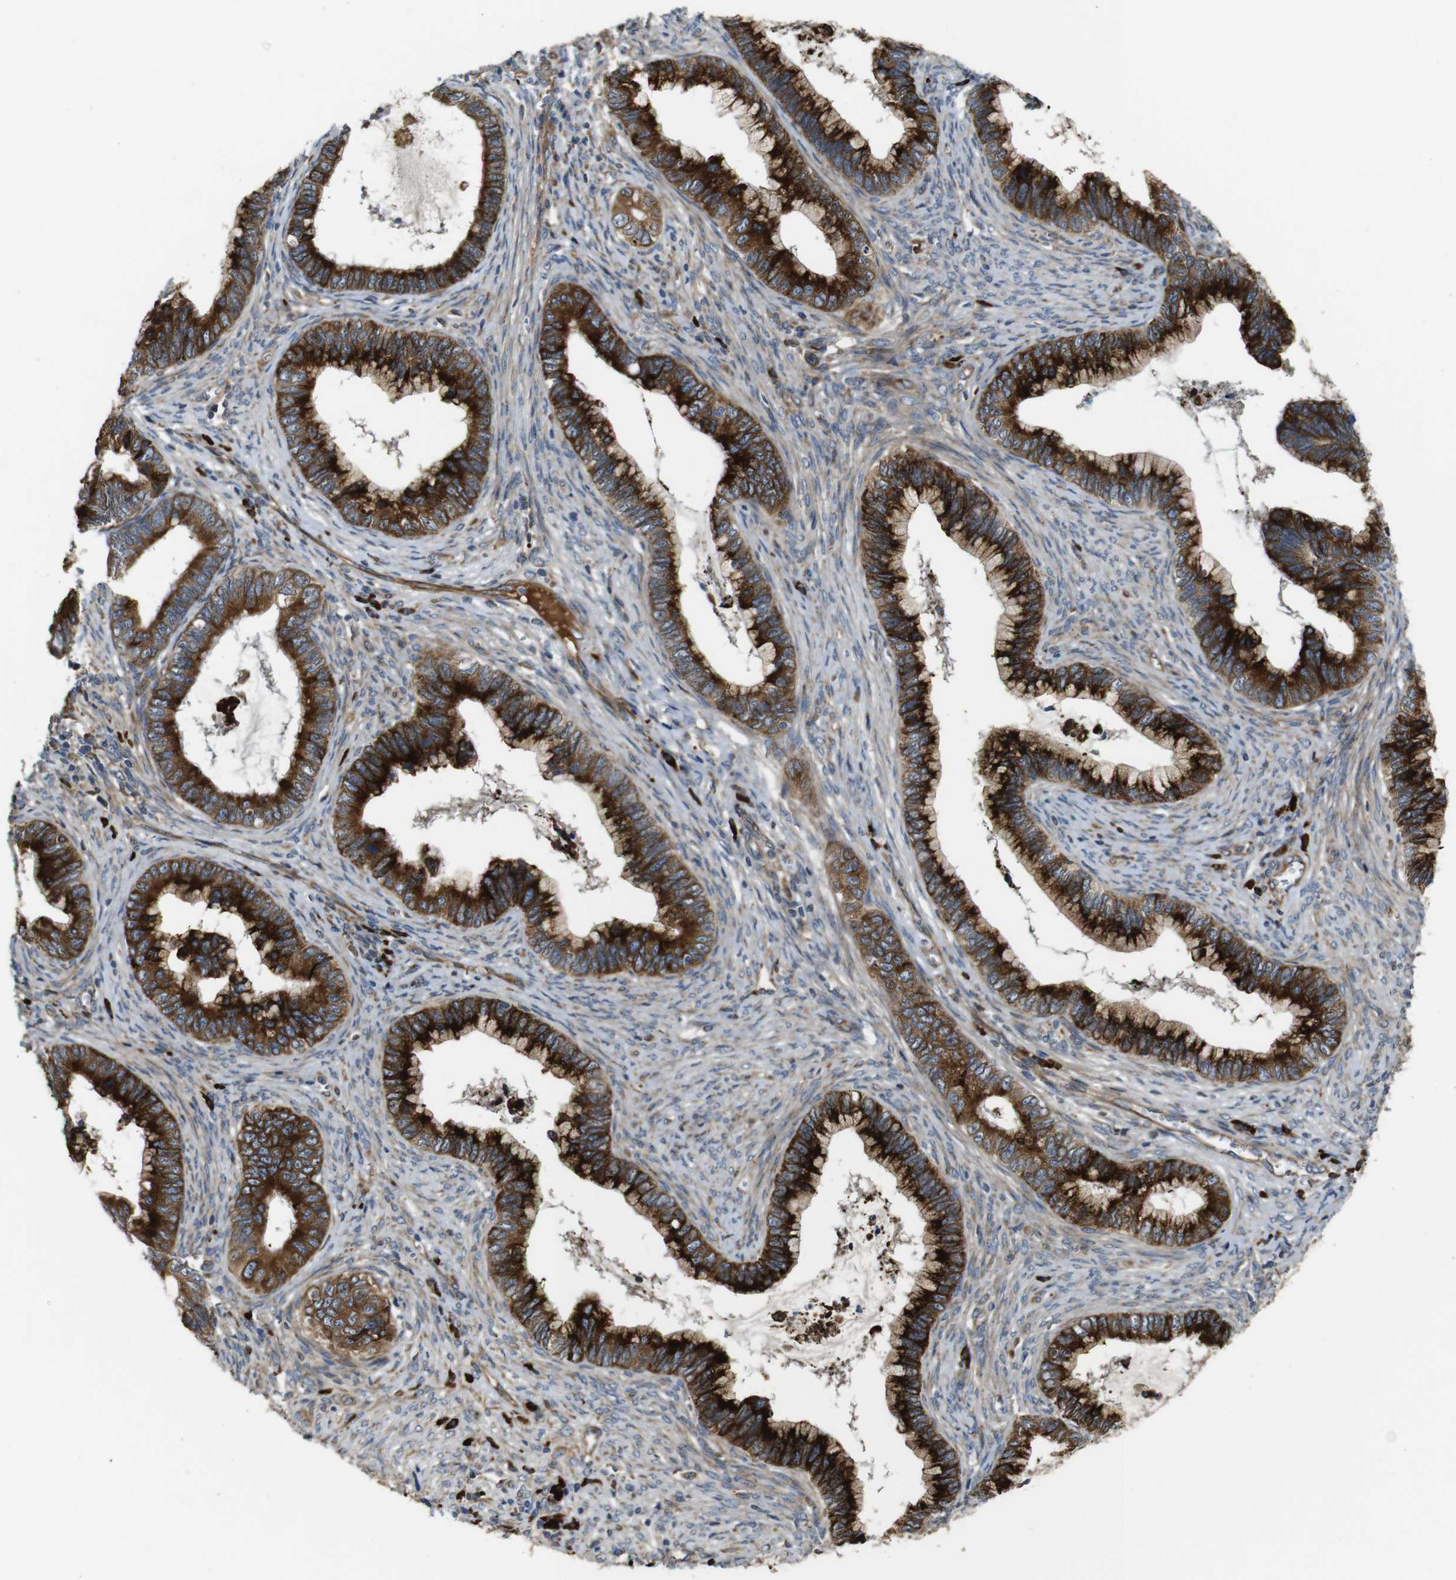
{"staining": {"intensity": "strong", "quantity": ">75%", "location": "cytoplasmic/membranous"}, "tissue": "cervical cancer", "cell_type": "Tumor cells", "image_type": "cancer", "snomed": [{"axis": "morphology", "description": "Adenocarcinoma, NOS"}, {"axis": "topography", "description": "Cervix"}], "caption": "Immunohistochemistry (IHC) histopathology image of neoplastic tissue: cervical cancer (adenocarcinoma) stained using IHC displays high levels of strong protein expression localized specifically in the cytoplasmic/membranous of tumor cells, appearing as a cytoplasmic/membranous brown color.", "gene": "UBE2G2", "patient": {"sex": "female", "age": 44}}